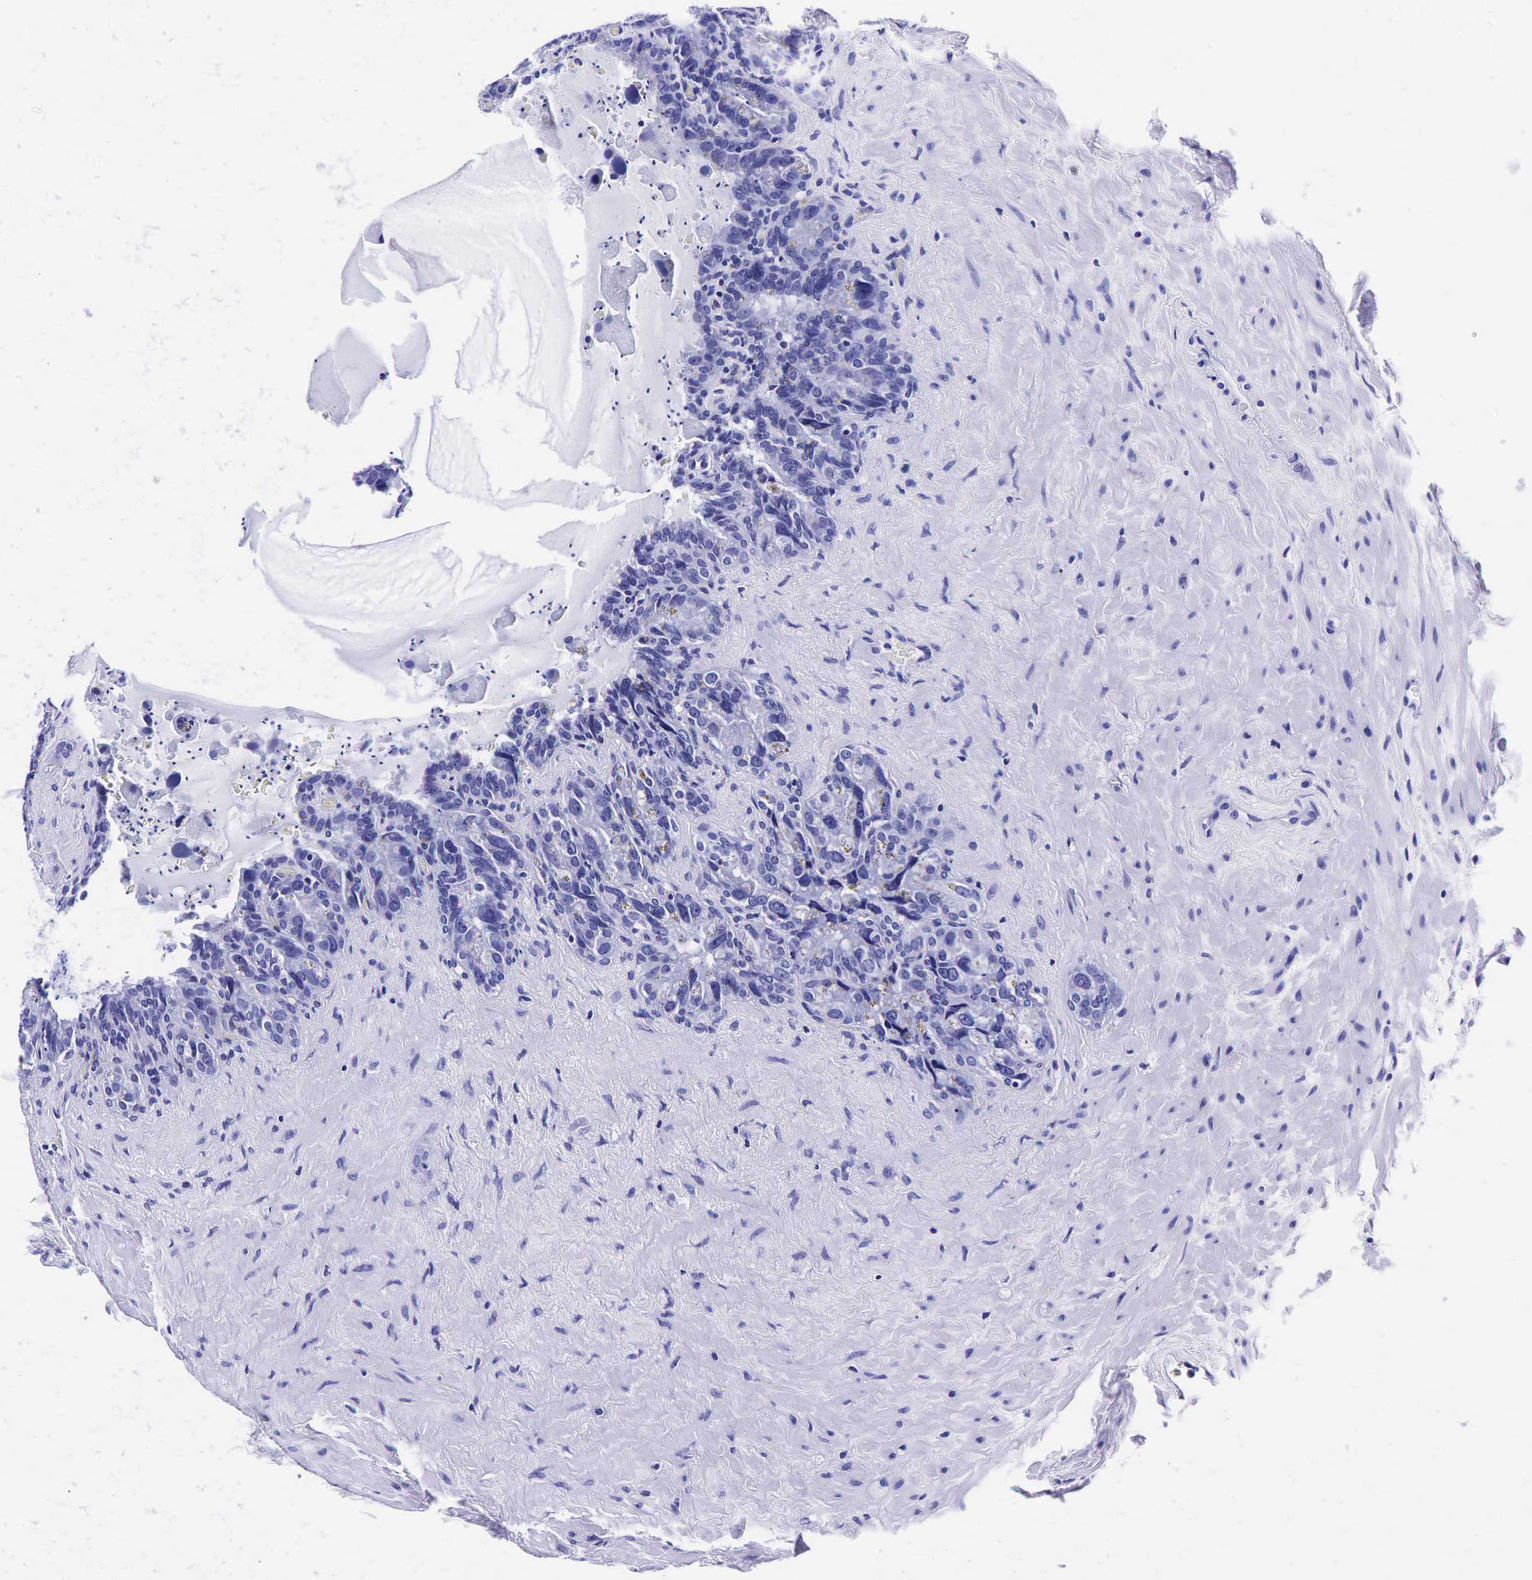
{"staining": {"intensity": "negative", "quantity": "none", "location": "none"}, "tissue": "seminal vesicle", "cell_type": "Glandular cells", "image_type": "normal", "snomed": [{"axis": "morphology", "description": "Normal tissue, NOS"}, {"axis": "topography", "description": "Seminal veicle"}], "caption": "Seminal vesicle was stained to show a protein in brown. There is no significant expression in glandular cells. (Brightfield microscopy of DAB (3,3'-diaminobenzidine) immunohistochemistry at high magnification).", "gene": "GAST", "patient": {"sex": "male", "age": 63}}